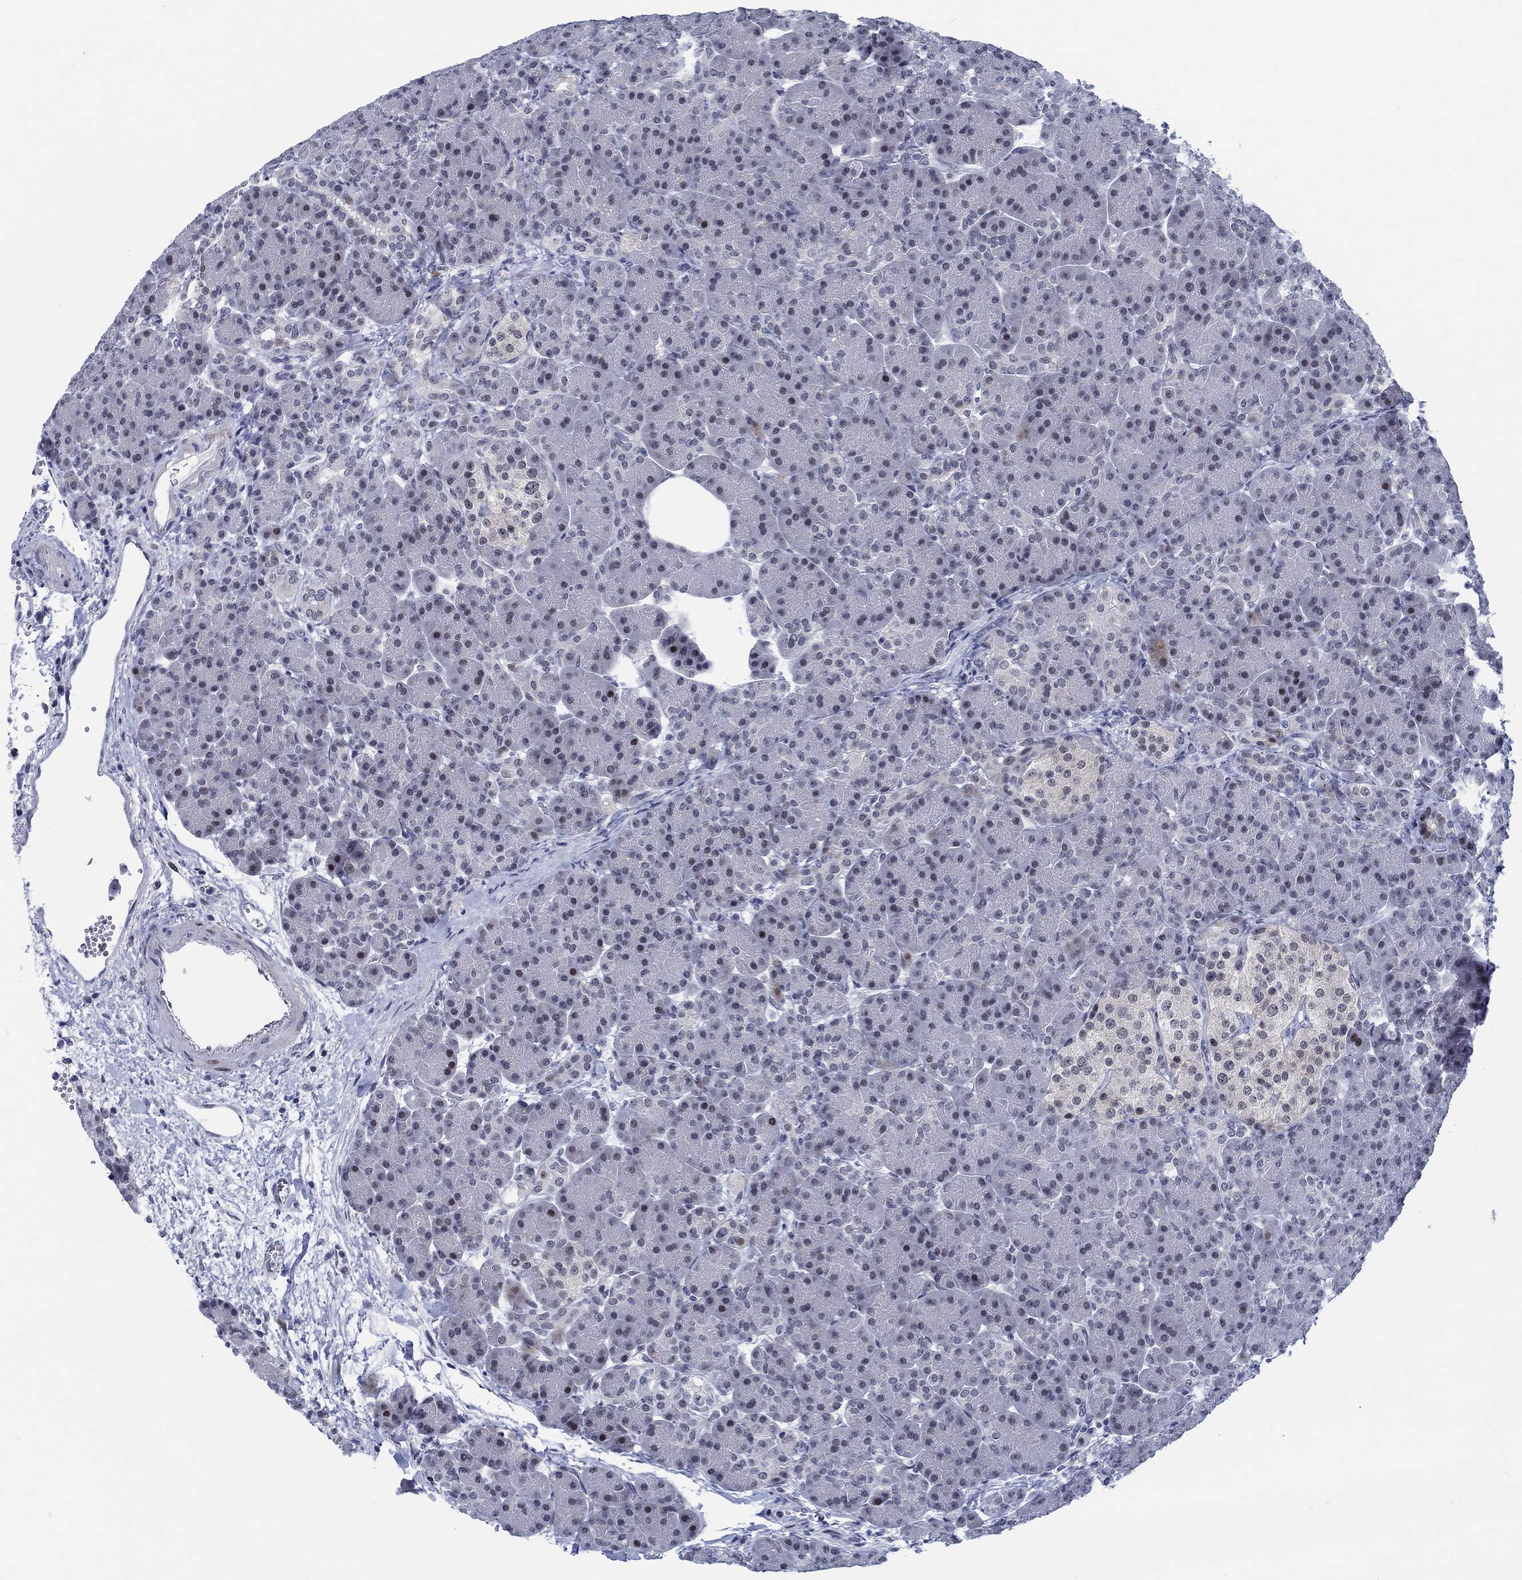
{"staining": {"intensity": "weak", "quantity": "<25%", "location": "nuclear"}, "tissue": "pancreas", "cell_type": "Exocrine glandular cells", "image_type": "normal", "snomed": [{"axis": "morphology", "description": "Normal tissue, NOS"}, {"axis": "topography", "description": "Pancreas"}], "caption": "Immunohistochemical staining of unremarkable human pancreas shows no significant staining in exocrine glandular cells.", "gene": "NEU3", "patient": {"sex": "female", "age": 63}}